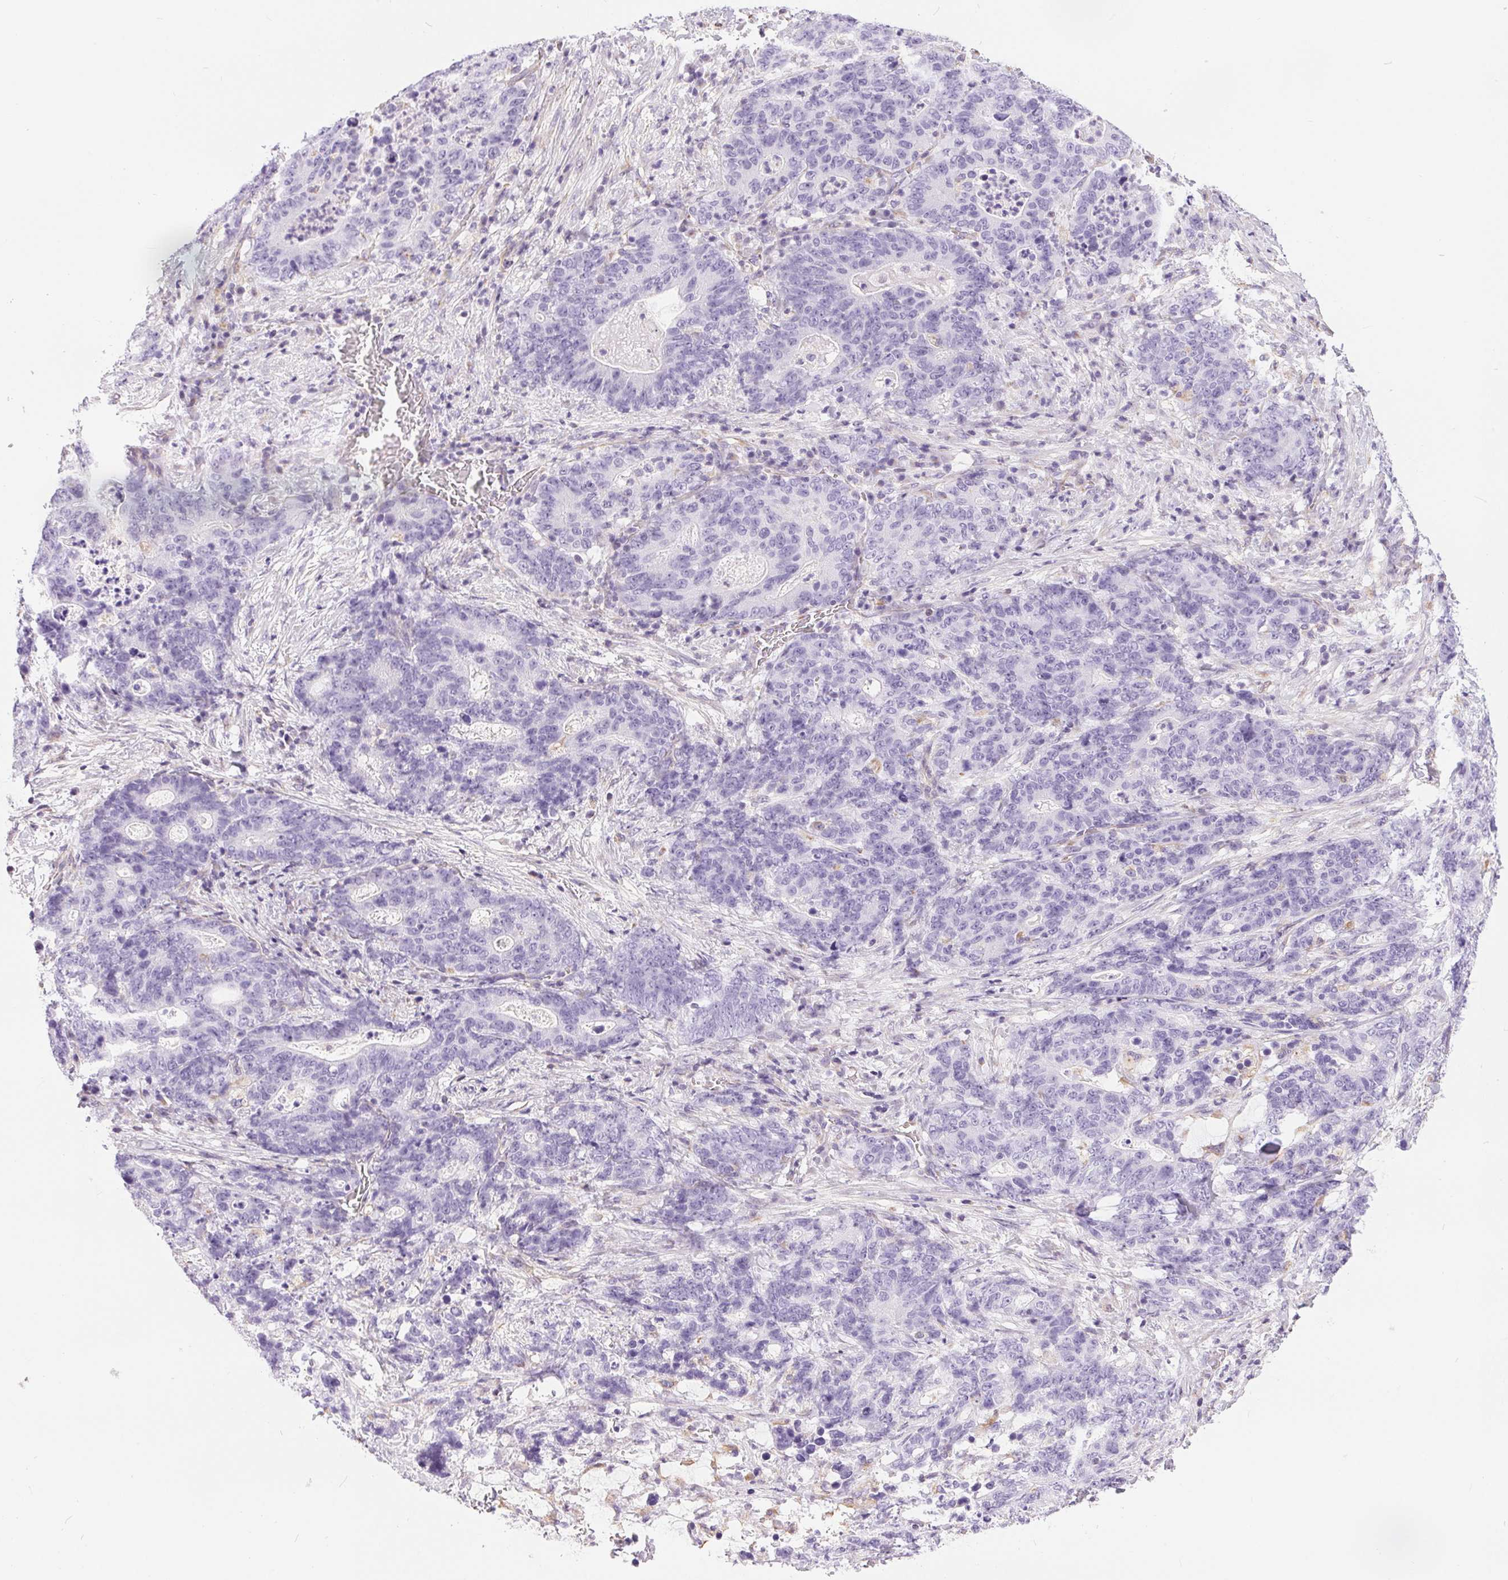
{"staining": {"intensity": "negative", "quantity": "none", "location": "none"}, "tissue": "stomach cancer", "cell_type": "Tumor cells", "image_type": "cancer", "snomed": [{"axis": "morphology", "description": "Normal tissue, NOS"}, {"axis": "morphology", "description": "Adenocarcinoma, NOS"}, {"axis": "topography", "description": "Stomach"}], "caption": "There is no significant positivity in tumor cells of stomach cancer (adenocarcinoma). Brightfield microscopy of immunohistochemistry (IHC) stained with DAB (3,3'-diaminobenzidine) (brown) and hematoxylin (blue), captured at high magnification.", "gene": "GFAP", "patient": {"sex": "female", "age": 64}}